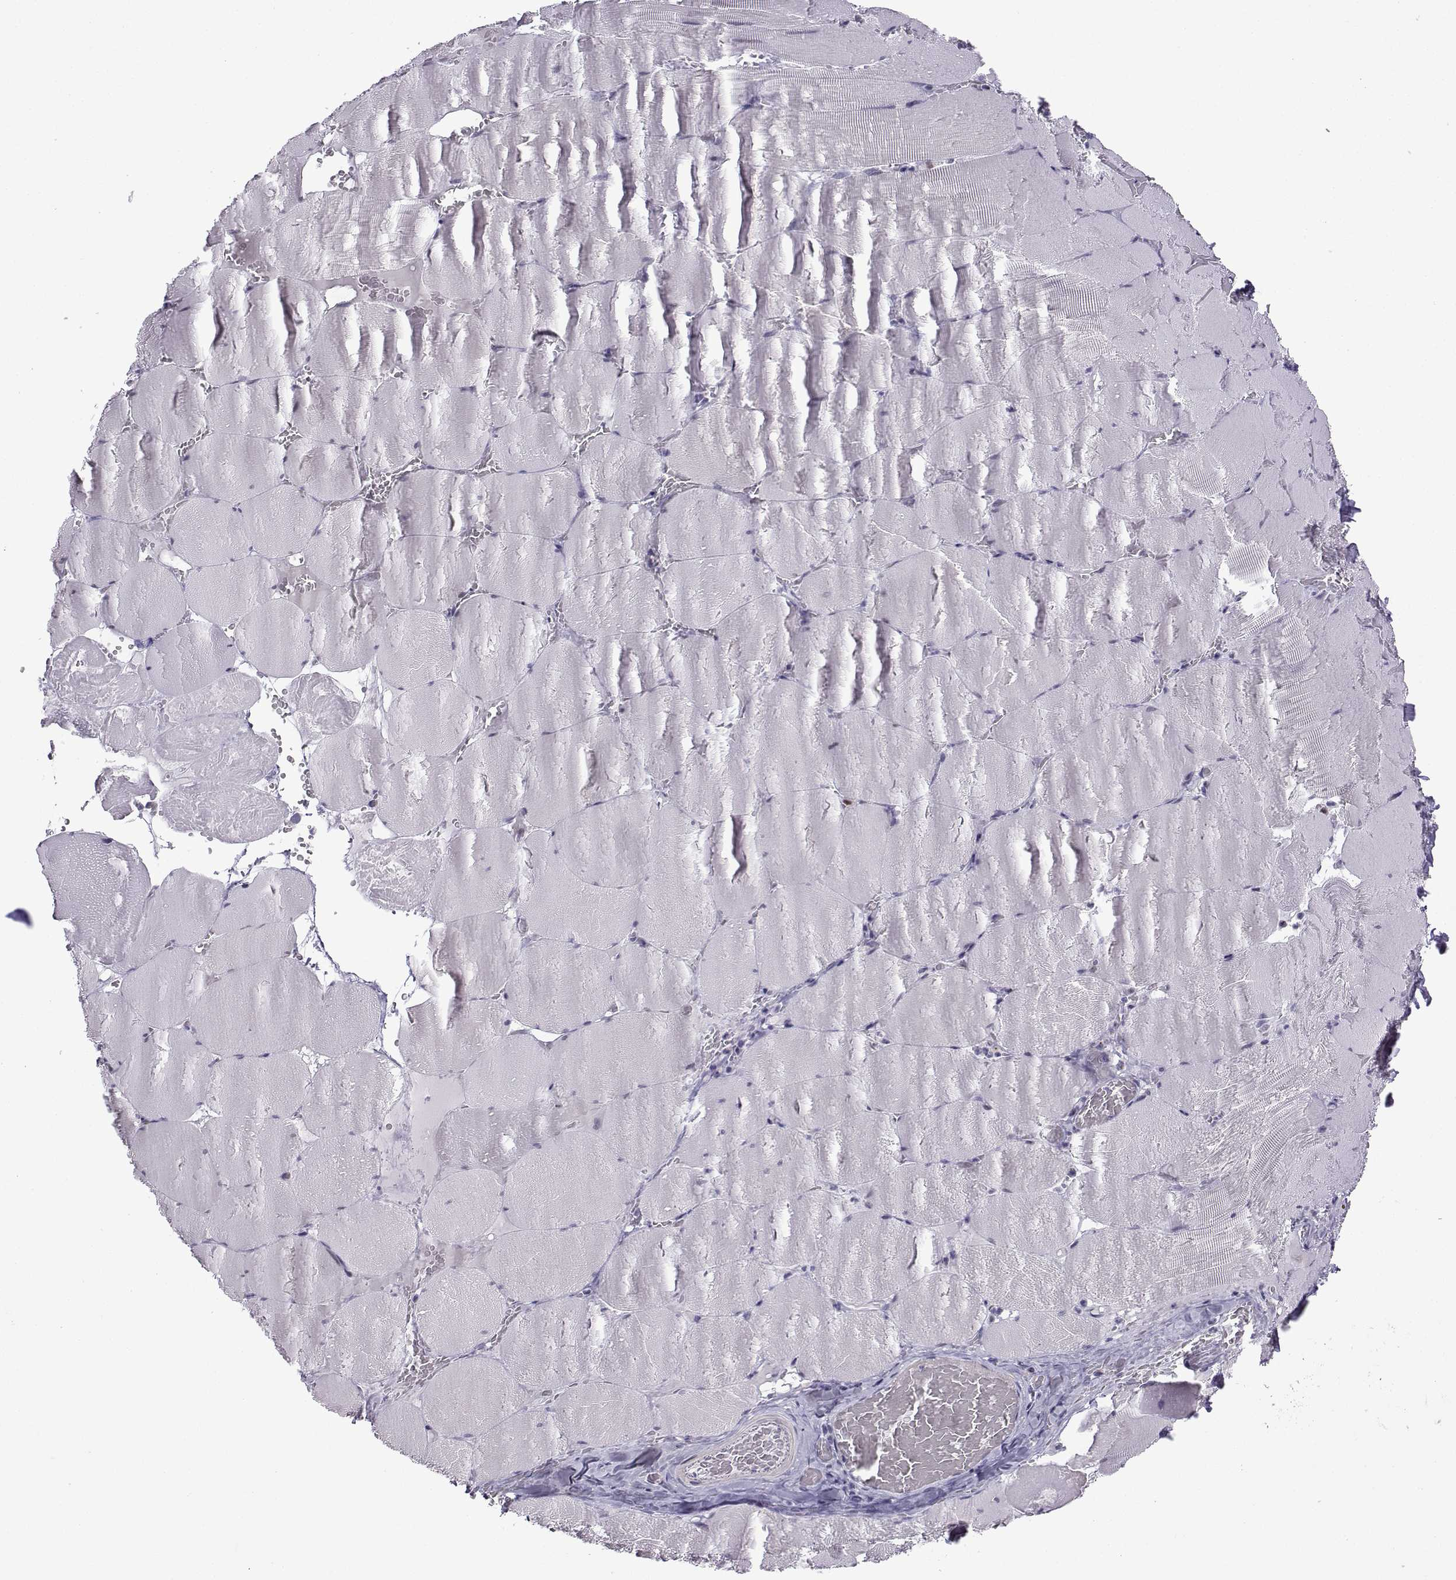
{"staining": {"intensity": "negative", "quantity": "none", "location": "none"}, "tissue": "skeletal muscle", "cell_type": "Myocytes", "image_type": "normal", "snomed": [{"axis": "morphology", "description": "Normal tissue, NOS"}, {"axis": "morphology", "description": "Malignant melanoma, Metastatic site"}, {"axis": "topography", "description": "Skeletal muscle"}], "caption": "DAB immunohistochemical staining of normal human skeletal muscle shows no significant positivity in myocytes.", "gene": "HTR7", "patient": {"sex": "male", "age": 50}}